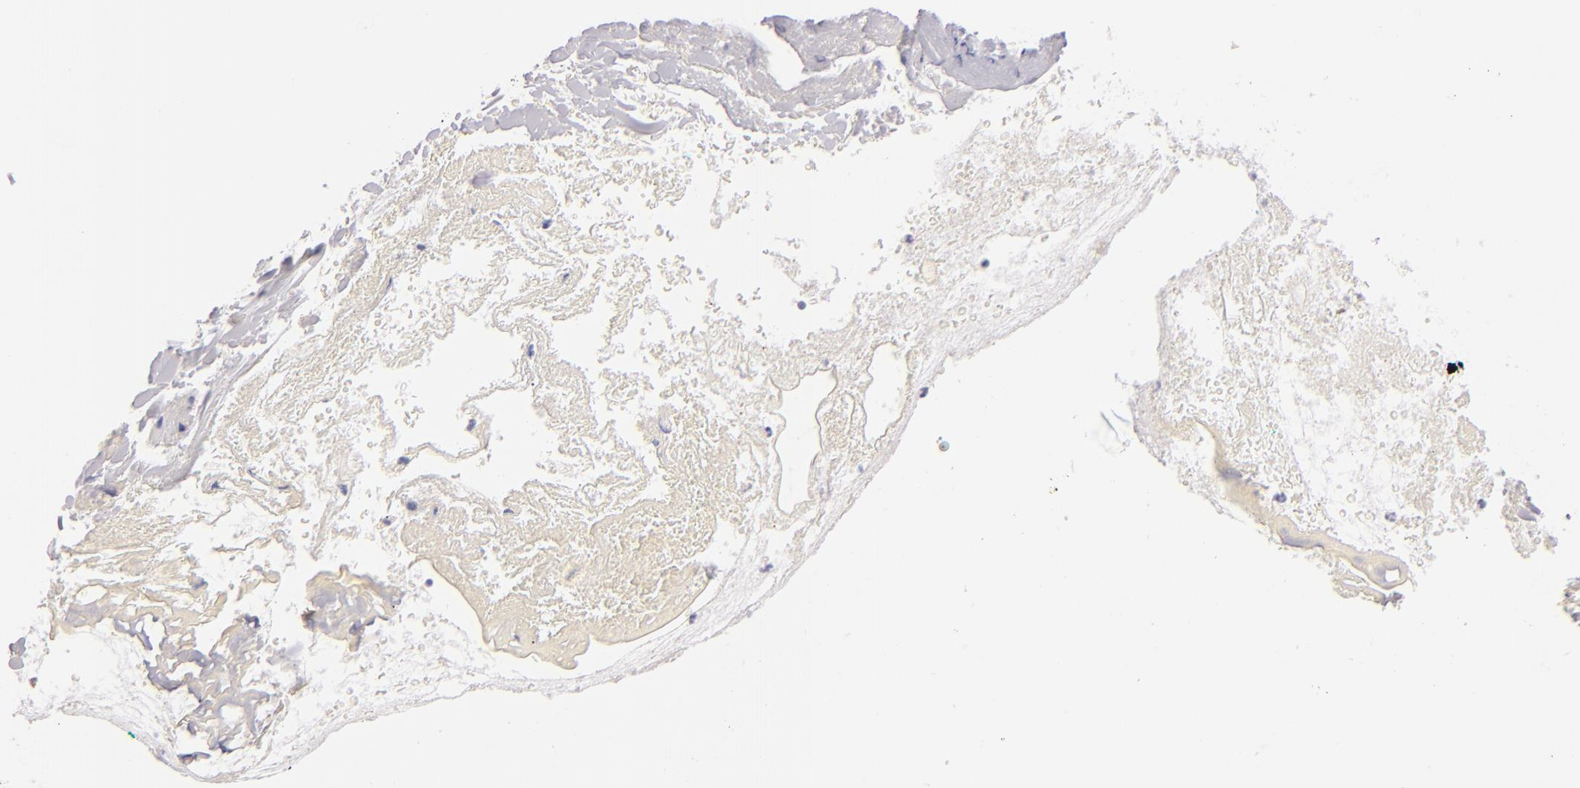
{"staining": {"intensity": "negative", "quantity": "none", "location": "none"}, "tissue": "skin", "cell_type": "Epidermal cells", "image_type": "normal", "snomed": [{"axis": "morphology", "description": "Normal tissue, NOS"}, {"axis": "morphology", "description": "Hemorrhoids"}, {"axis": "morphology", "description": "Inflammation, NOS"}, {"axis": "topography", "description": "Anal"}], "caption": "DAB (3,3'-diaminobenzidine) immunohistochemical staining of unremarkable human skin demonstrates no significant positivity in epidermal cells.", "gene": "F13A1", "patient": {"sex": "male", "age": 60}}